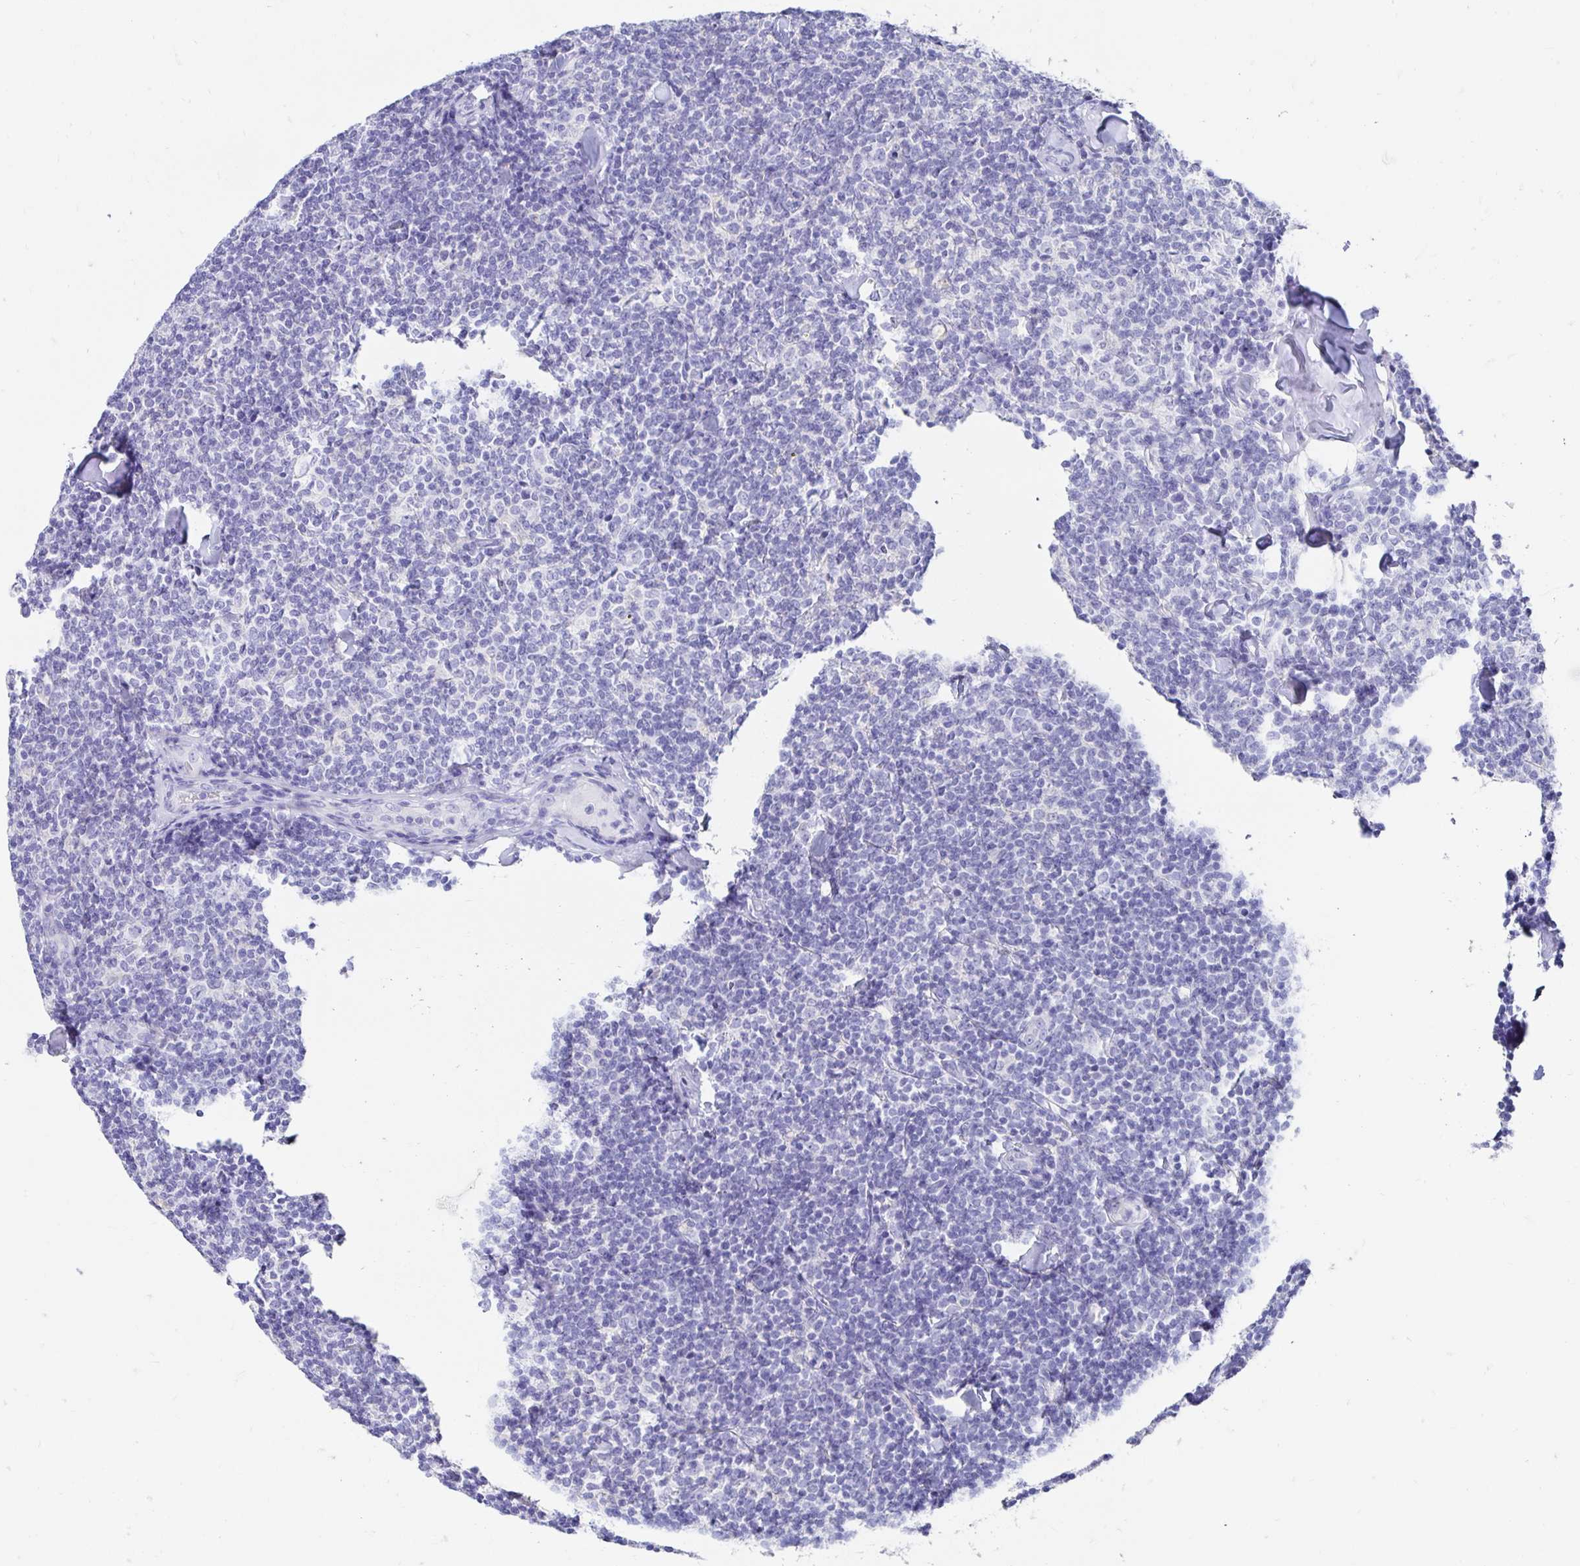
{"staining": {"intensity": "negative", "quantity": "none", "location": "none"}, "tissue": "lymphoma", "cell_type": "Tumor cells", "image_type": "cancer", "snomed": [{"axis": "morphology", "description": "Malignant lymphoma, non-Hodgkin's type, Low grade"}, {"axis": "topography", "description": "Lymph node"}], "caption": "IHC histopathology image of human lymphoma stained for a protein (brown), which exhibits no staining in tumor cells. (DAB (3,3'-diaminobenzidine) immunohistochemistry (IHC), high magnification).", "gene": "CA9", "patient": {"sex": "female", "age": 56}}